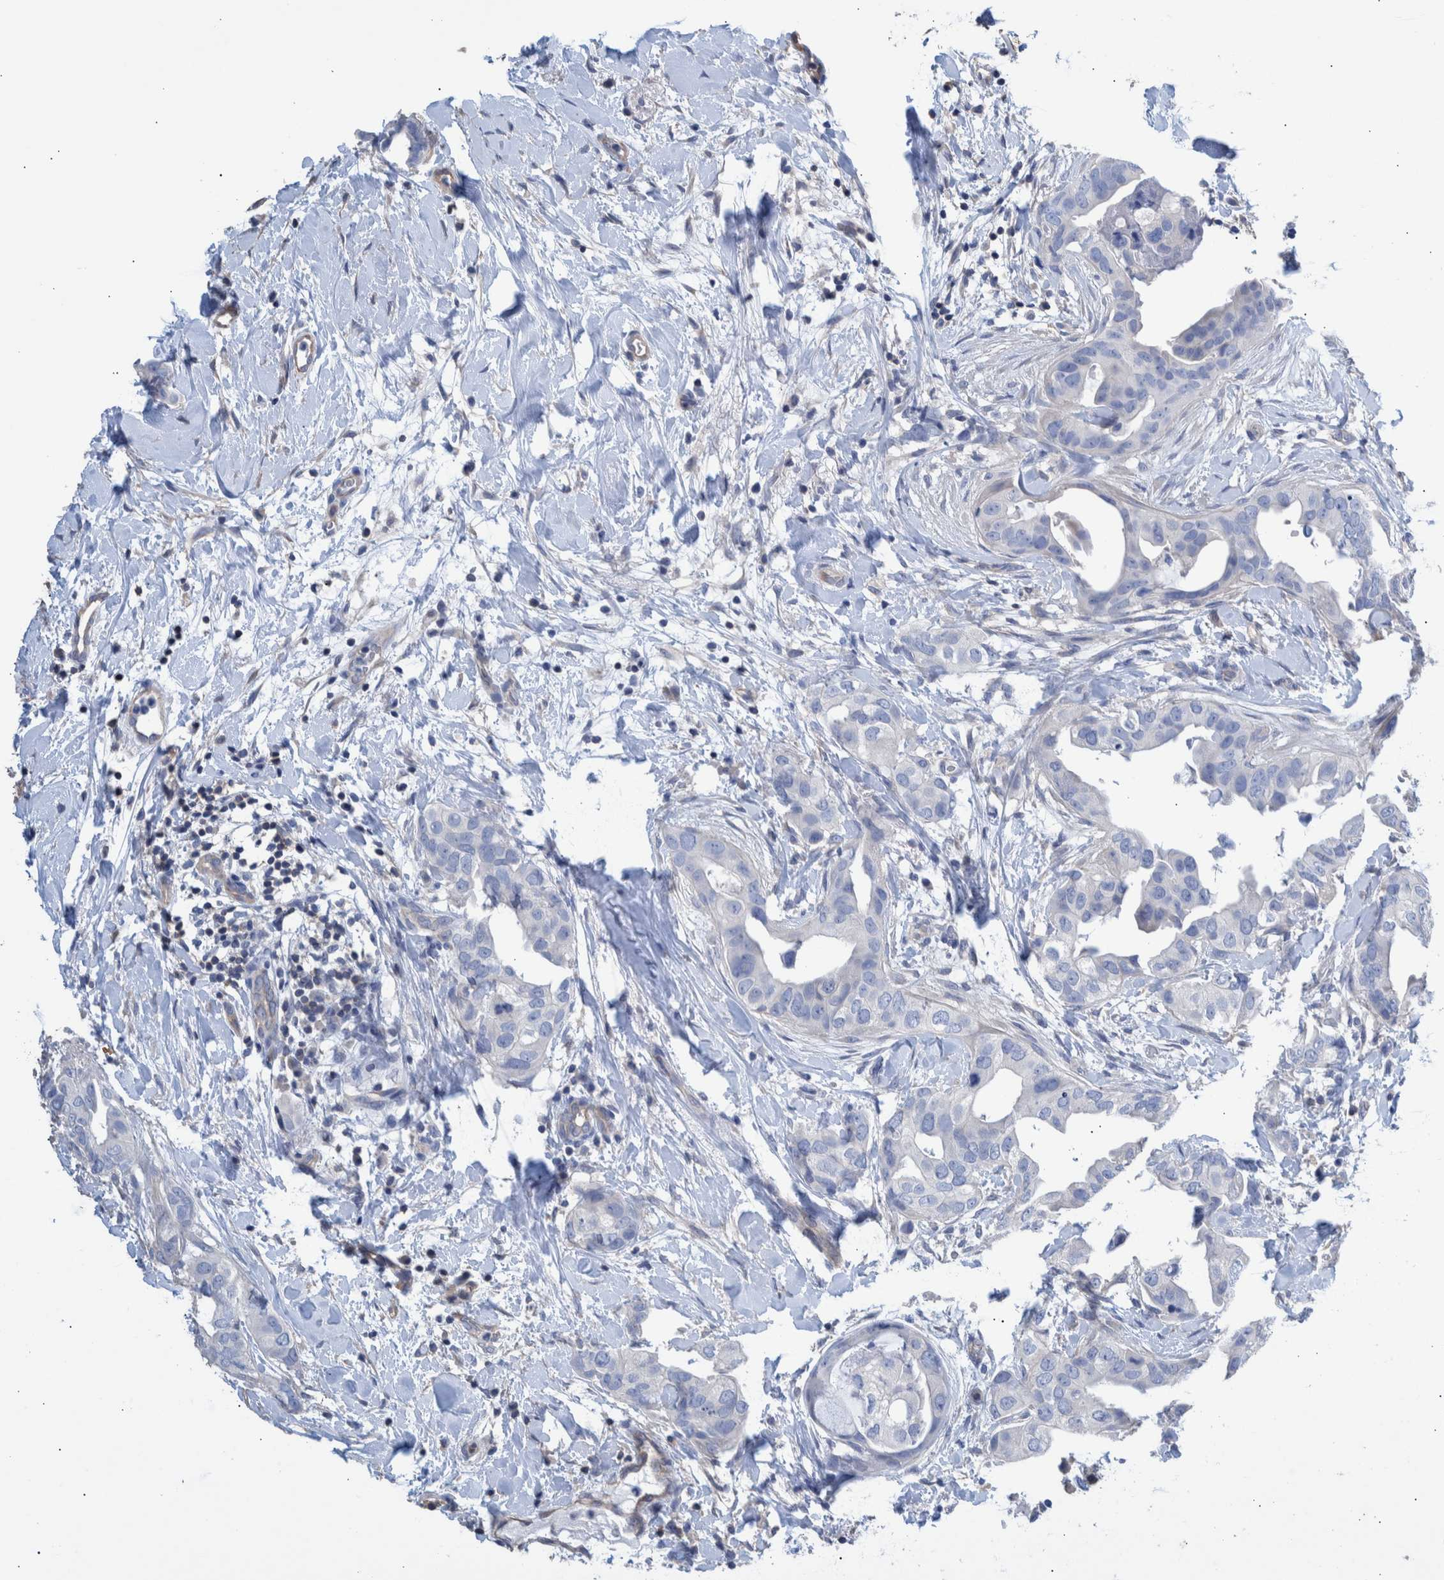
{"staining": {"intensity": "negative", "quantity": "none", "location": "none"}, "tissue": "breast cancer", "cell_type": "Tumor cells", "image_type": "cancer", "snomed": [{"axis": "morphology", "description": "Duct carcinoma"}, {"axis": "topography", "description": "Breast"}], "caption": "IHC micrograph of human breast cancer stained for a protein (brown), which demonstrates no staining in tumor cells.", "gene": "PPP3CC", "patient": {"sex": "female", "age": 40}}